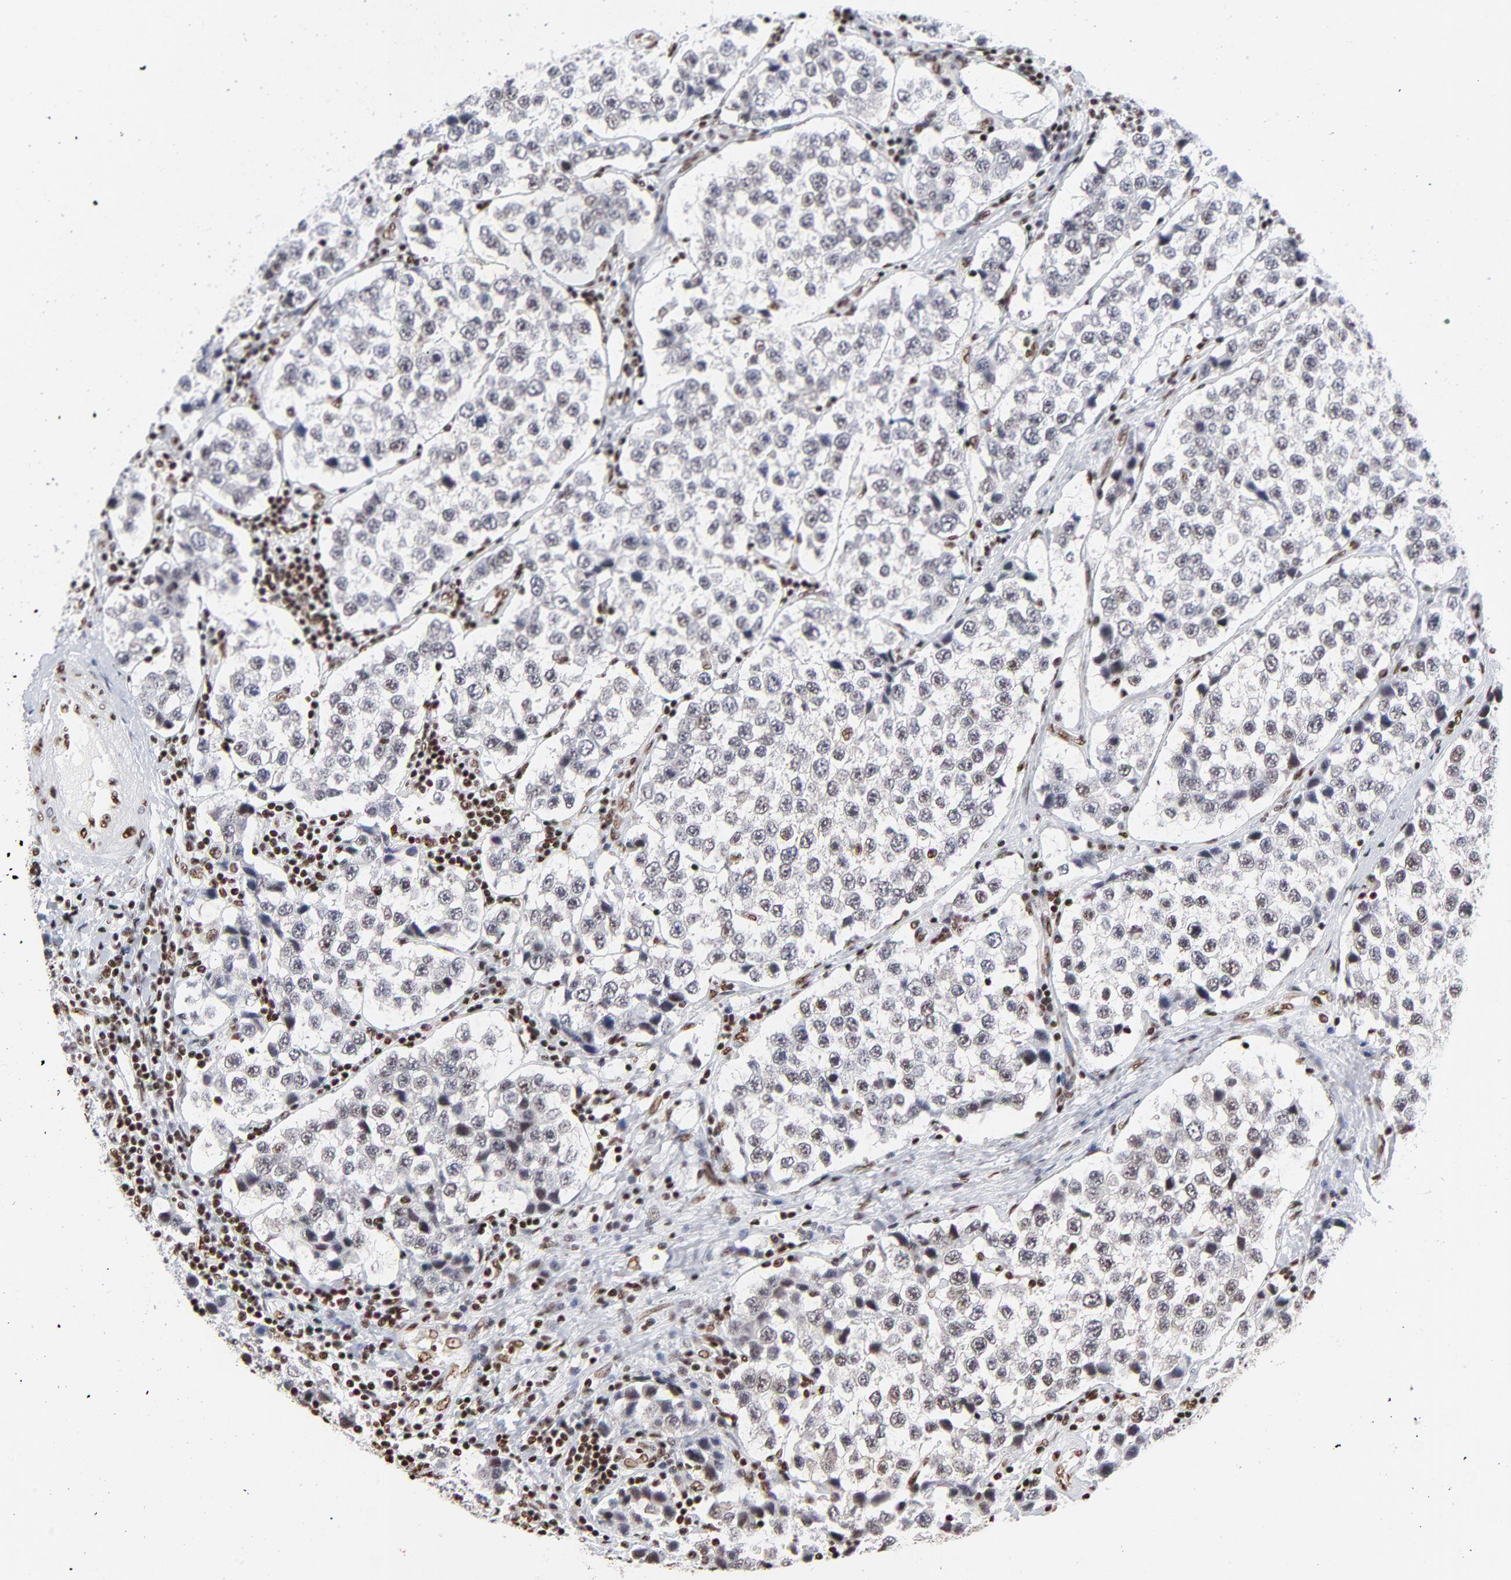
{"staining": {"intensity": "weak", "quantity": "25%-75%", "location": "nuclear"}, "tissue": "testis cancer", "cell_type": "Tumor cells", "image_type": "cancer", "snomed": [{"axis": "morphology", "description": "Seminoma, NOS"}, {"axis": "topography", "description": "Testis"}], "caption": "Seminoma (testis) stained for a protein exhibits weak nuclear positivity in tumor cells.", "gene": "CREB1", "patient": {"sex": "male", "age": 39}}